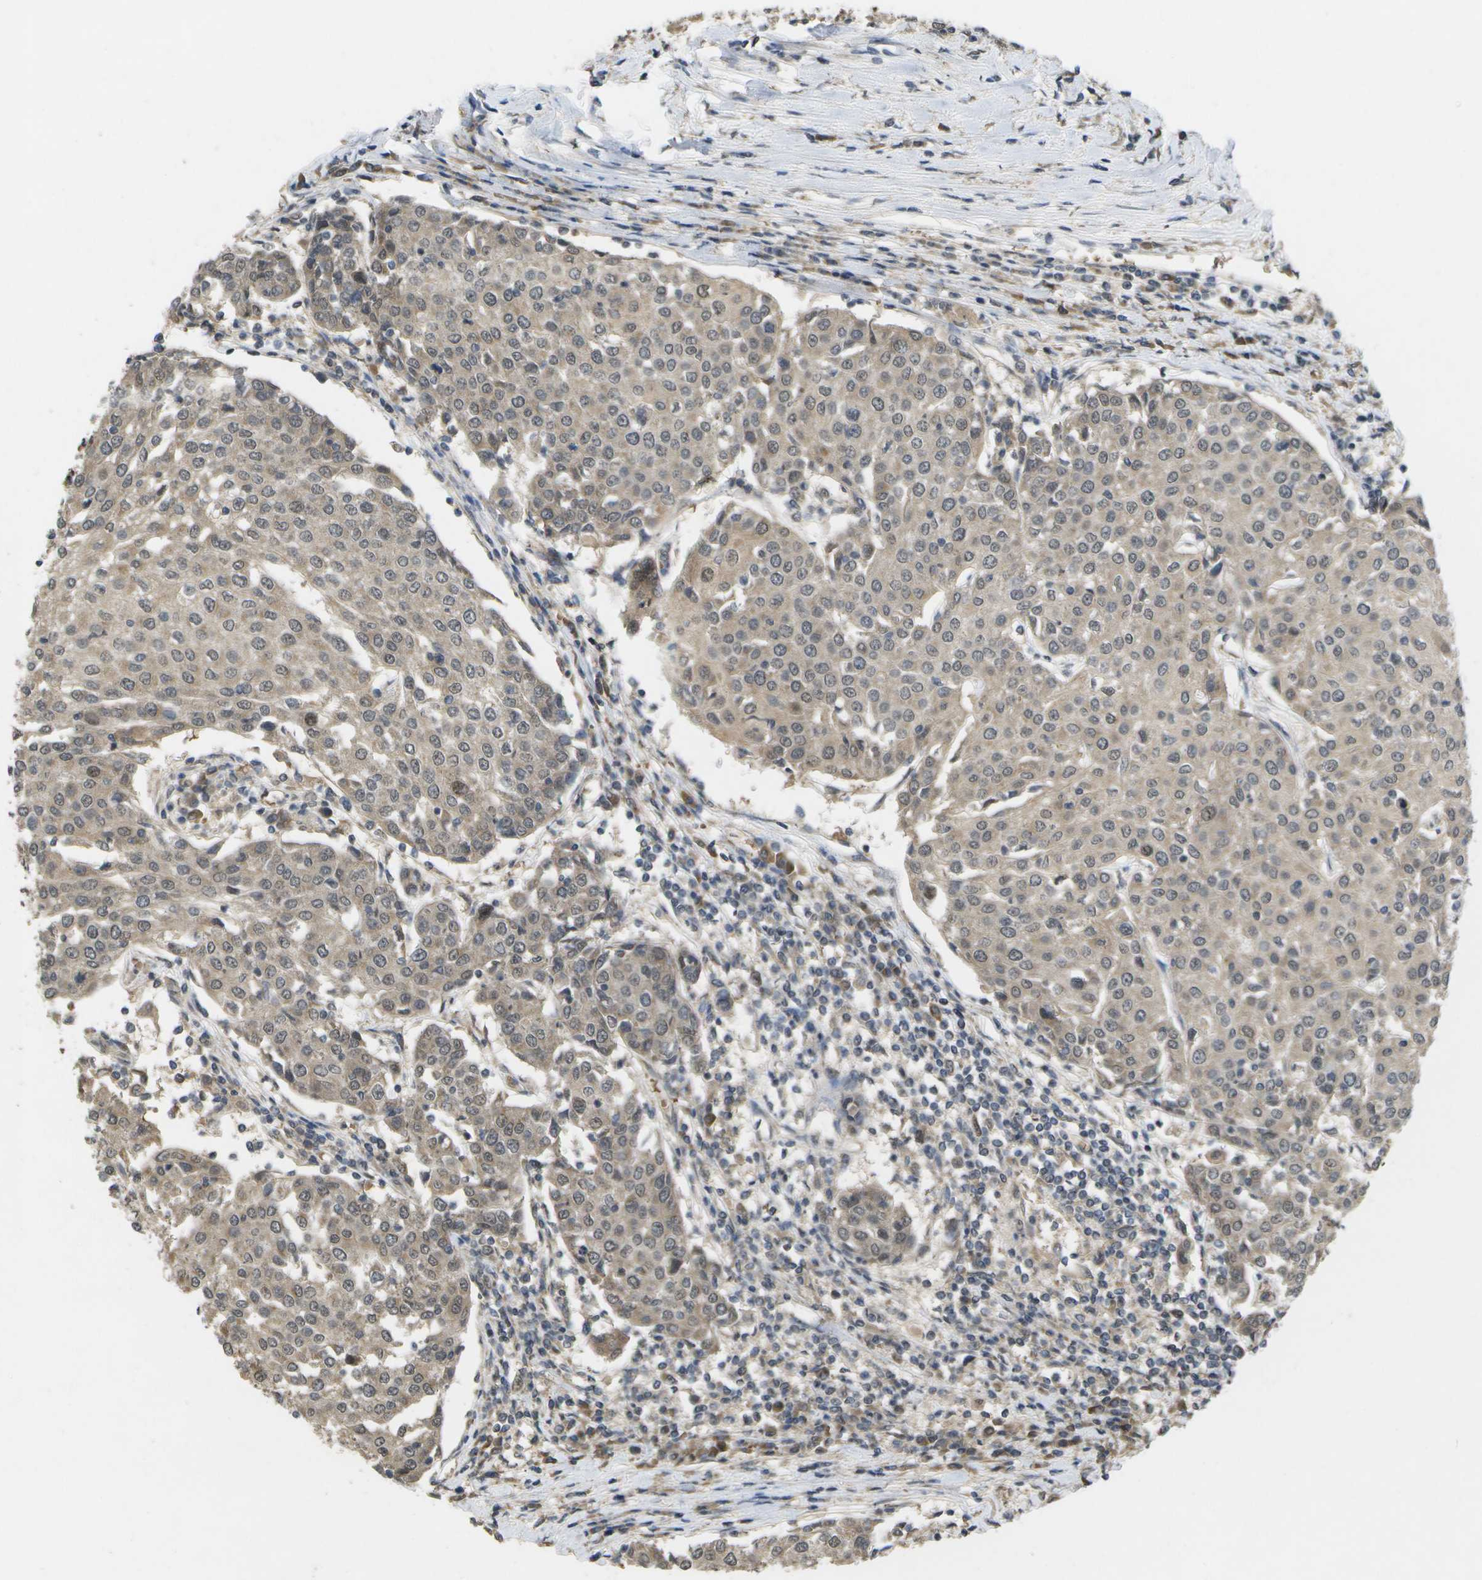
{"staining": {"intensity": "weak", "quantity": ">75%", "location": "cytoplasmic/membranous,nuclear"}, "tissue": "urothelial cancer", "cell_type": "Tumor cells", "image_type": "cancer", "snomed": [{"axis": "morphology", "description": "Urothelial carcinoma, High grade"}, {"axis": "topography", "description": "Urinary bladder"}], "caption": "There is low levels of weak cytoplasmic/membranous and nuclear expression in tumor cells of urothelial cancer, as demonstrated by immunohistochemical staining (brown color).", "gene": "ALAS1", "patient": {"sex": "female", "age": 85}}